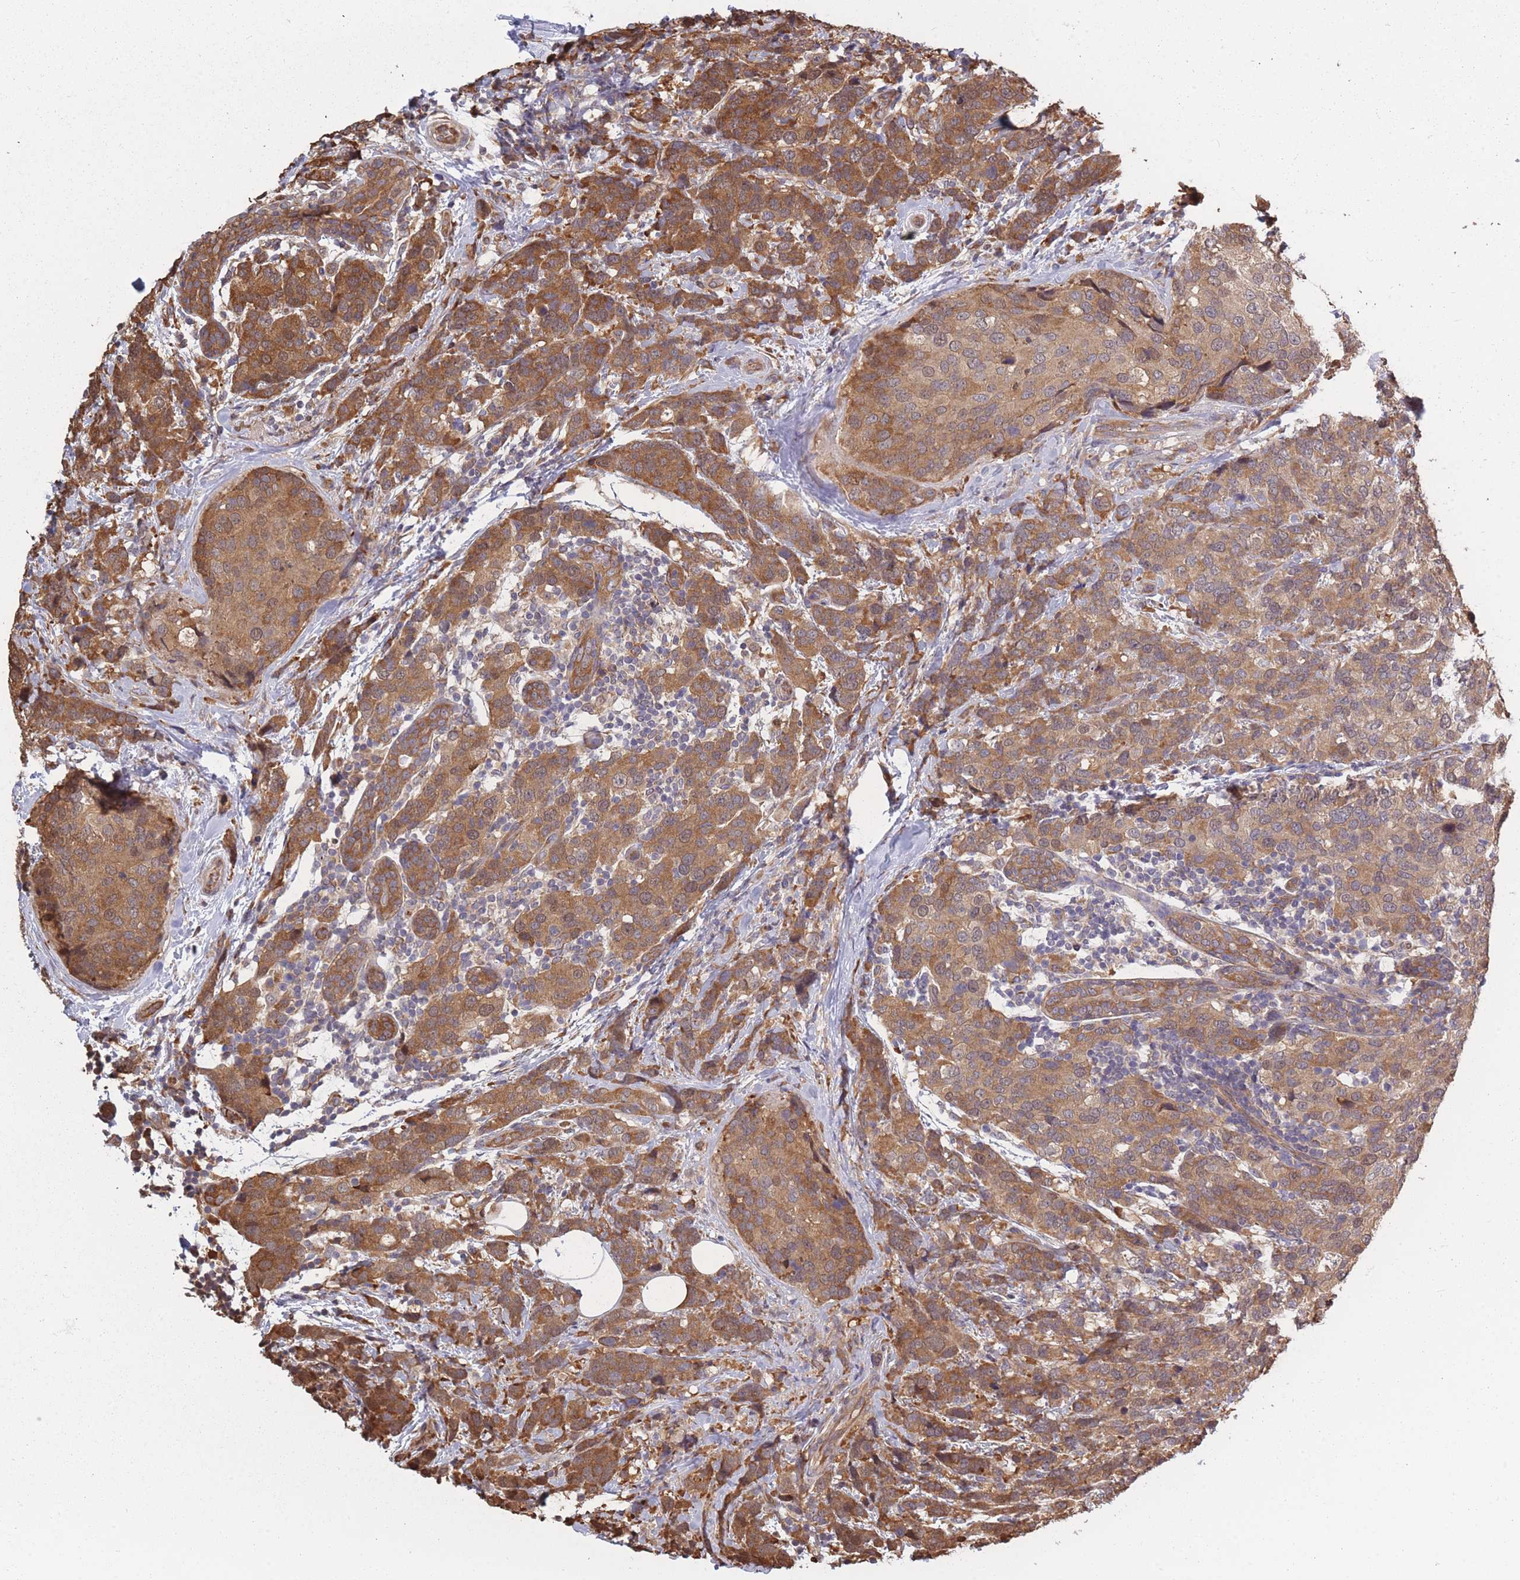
{"staining": {"intensity": "moderate", "quantity": ">75%", "location": "cytoplasmic/membranous"}, "tissue": "breast cancer", "cell_type": "Tumor cells", "image_type": "cancer", "snomed": [{"axis": "morphology", "description": "Lobular carcinoma"}, {"axis": "topography", "description": "Breast"}], "caption": "Protein expression analysis of lobular carcinoma (breast) displays moderate cytoplasmic/membranous staining in approximately >75% of tumor cells.", "gene": "ARL13B", "patient": {"sex": "female", "age": 59}}